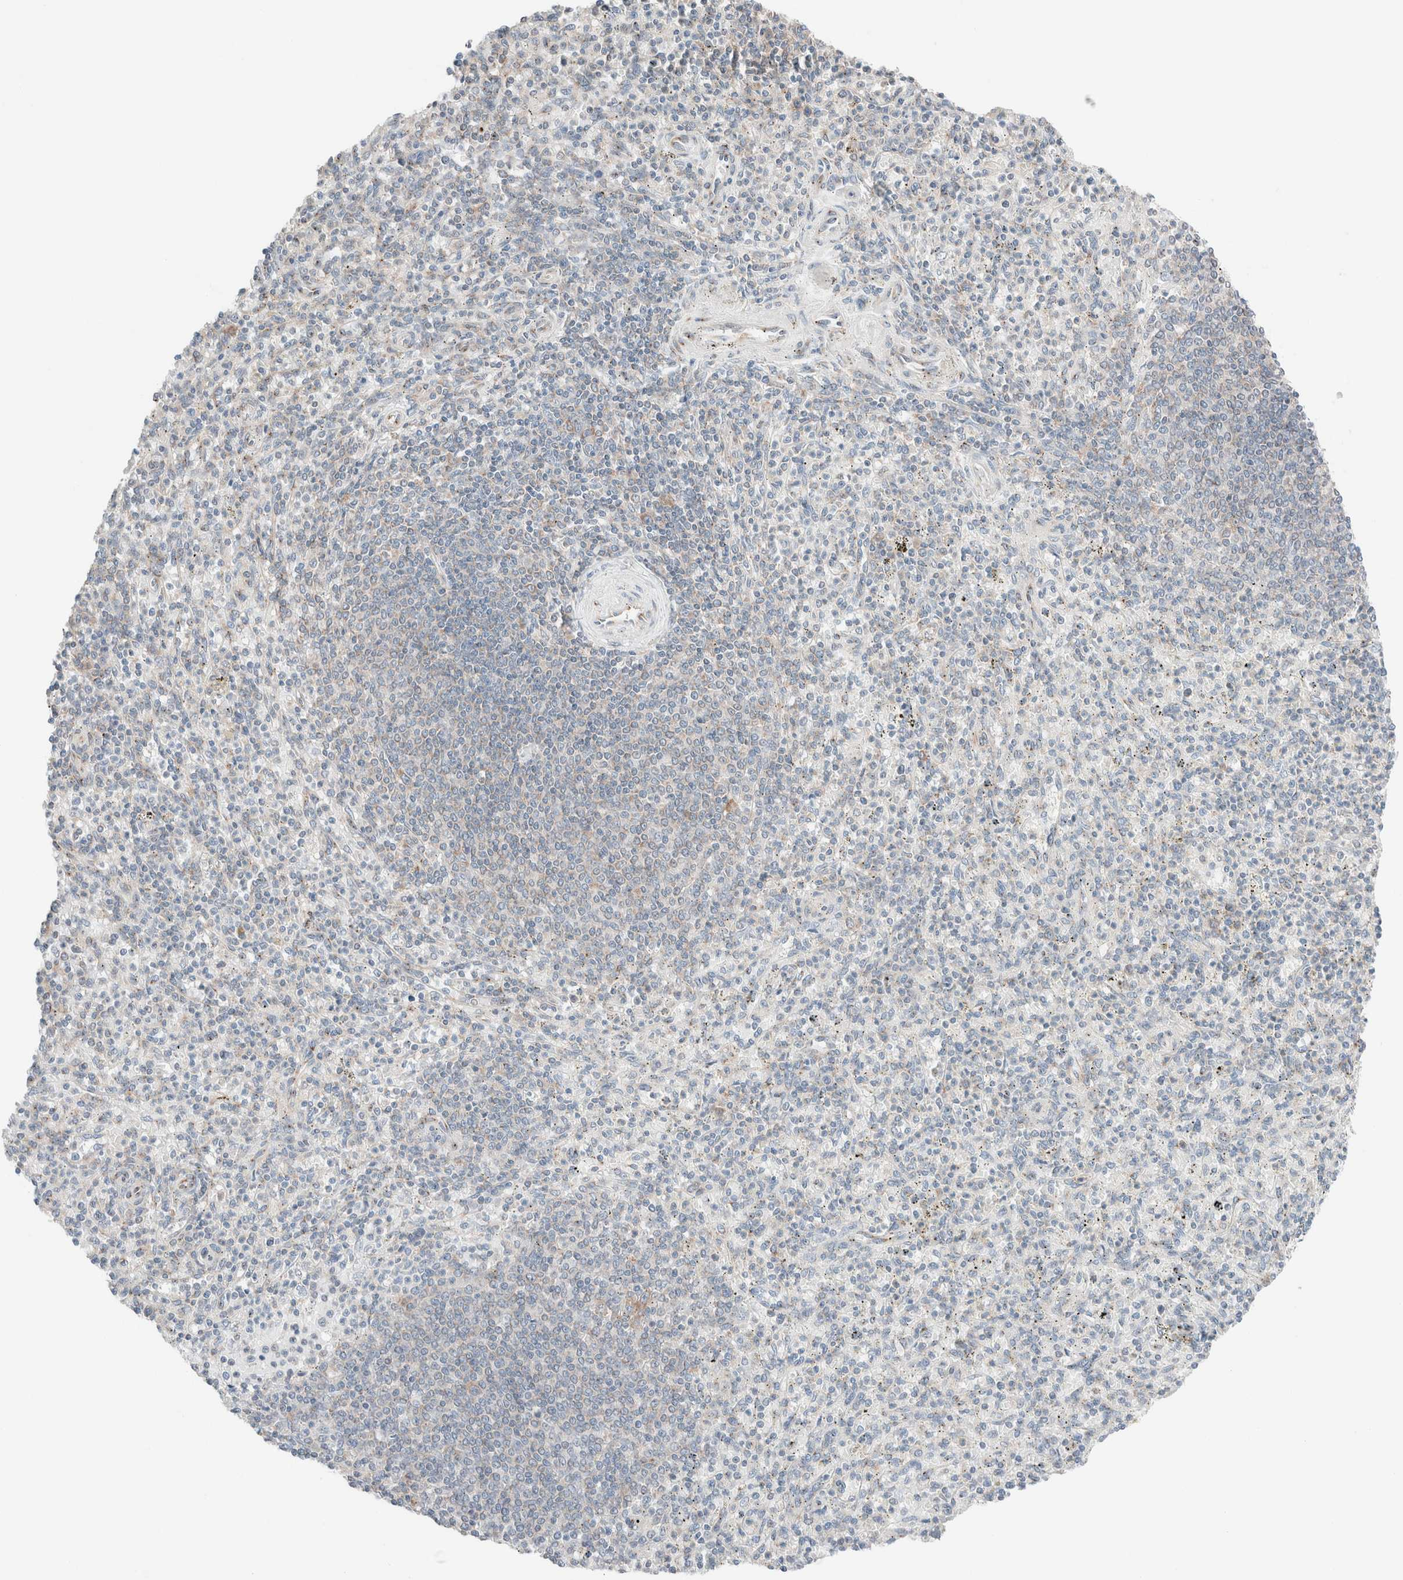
{"staining": {"intensity": "weak", "quantity": "<25%", "location": "cytoplasmic/membranous"}, "tissue": "spleen", "cell_type": "Cells in red pulp", "image_type": "normal", "snomed": [{"axis": "morphology", "description": "Normal tissue, NOS"}, {"axis": "topography", "description": "Spleen"}], "caption": "Cells in red pulp show no significant positivity in normal spleen.", "gene": "CASC3", "patient": {"sex": "male", "age": 72}}